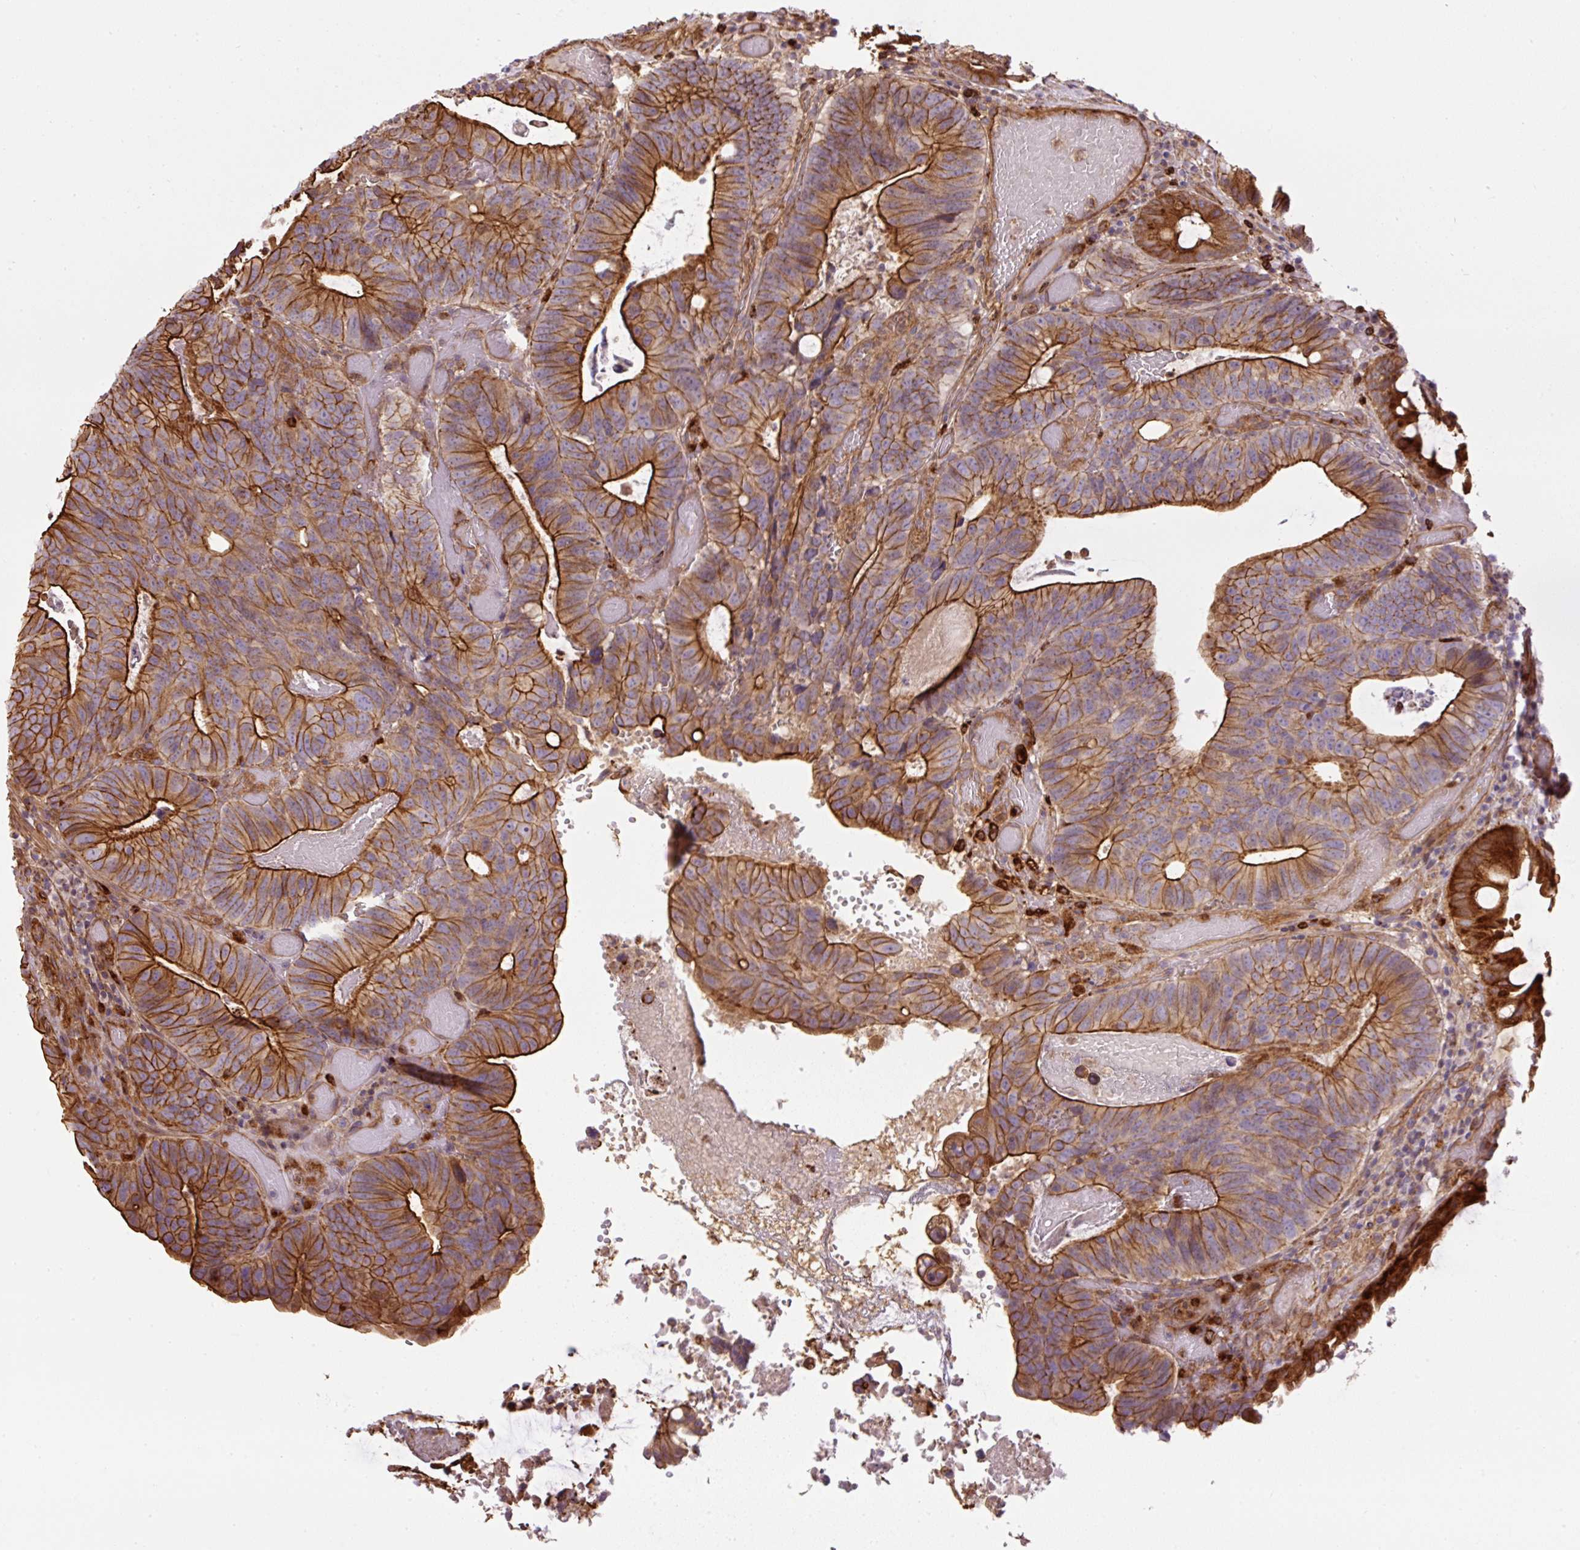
{"staining": {"intensity": "strong", "quantity": ">75%", "location": "cytoplasmic/membranous"}, "tissue": "colorectal cancer", "cell_type": "Tumor cells", "image_type": "cancer", "snomed": [{"axis": "morphology", "description": "Adenocarcinoma, NOS"}, {"axis": "topography", "description": "Colon"}], "caption": "Protein staining exhibits strong cytoplasmic/membranous positivity in about >75% of tumor cells in colorectal cancer (adenocarcinoma).", "gene": "B3GALT5", "patient": {"sex": "male", "age": 87}}